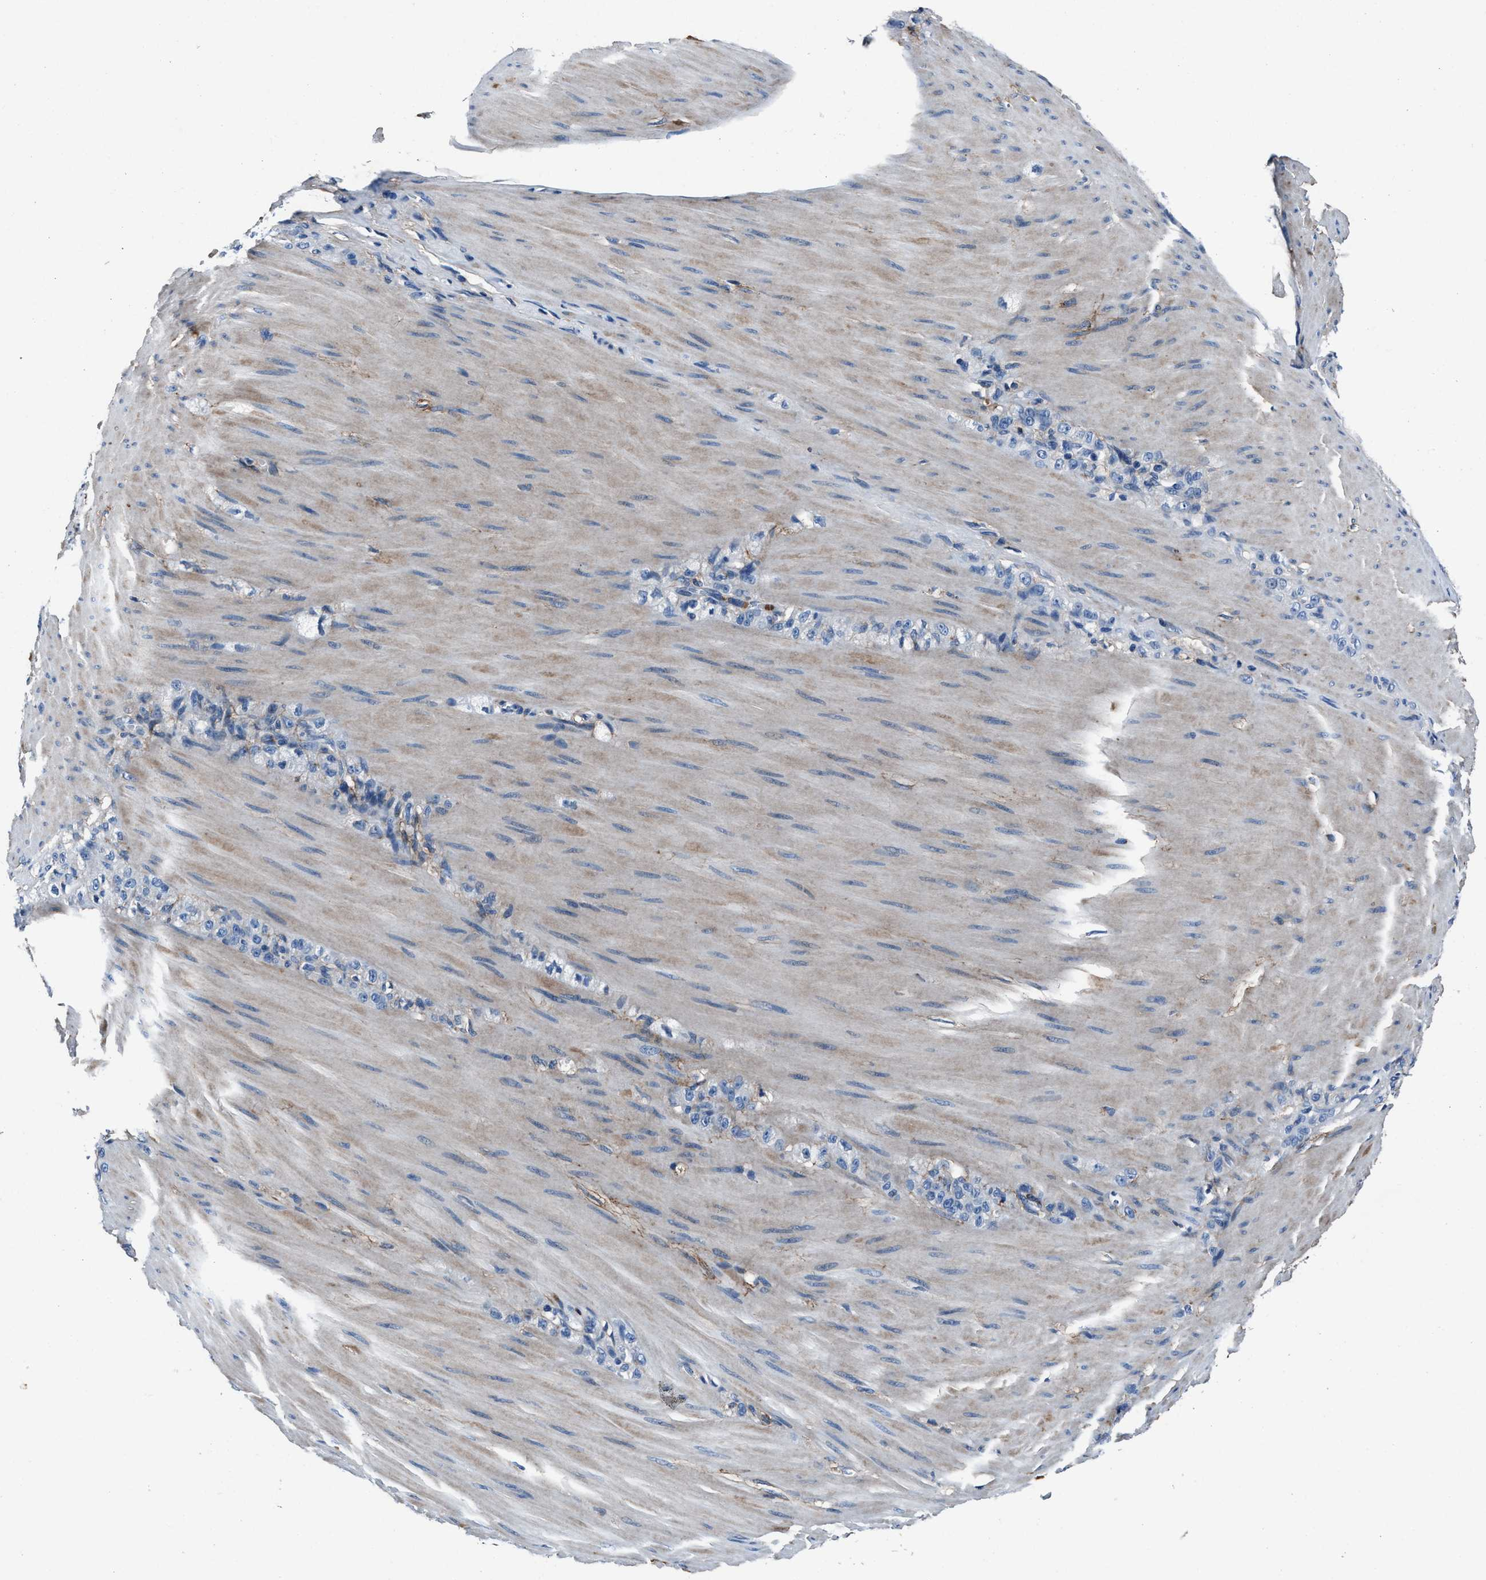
{"staining": {"intensity": "negative", "quantity": "none", "location": "none"}, "tissue": "stomach cancer", "cell_type": "Tumor cells", "image_type": "cancer", "snomed": [{"axis": "morphology", "description": "Normal tissue, NOS"}, {"axis": "morphology", "description": "Adenocarcinoma, NOS"}, {"axis": "topography", "description": "Stomach"}], "caption": "Tumor cells are negative for protein expression in human stomach cancer (adenocarcinoma).", "gene": "FGL2", "patient": {"sex": "male", "age": 82}}